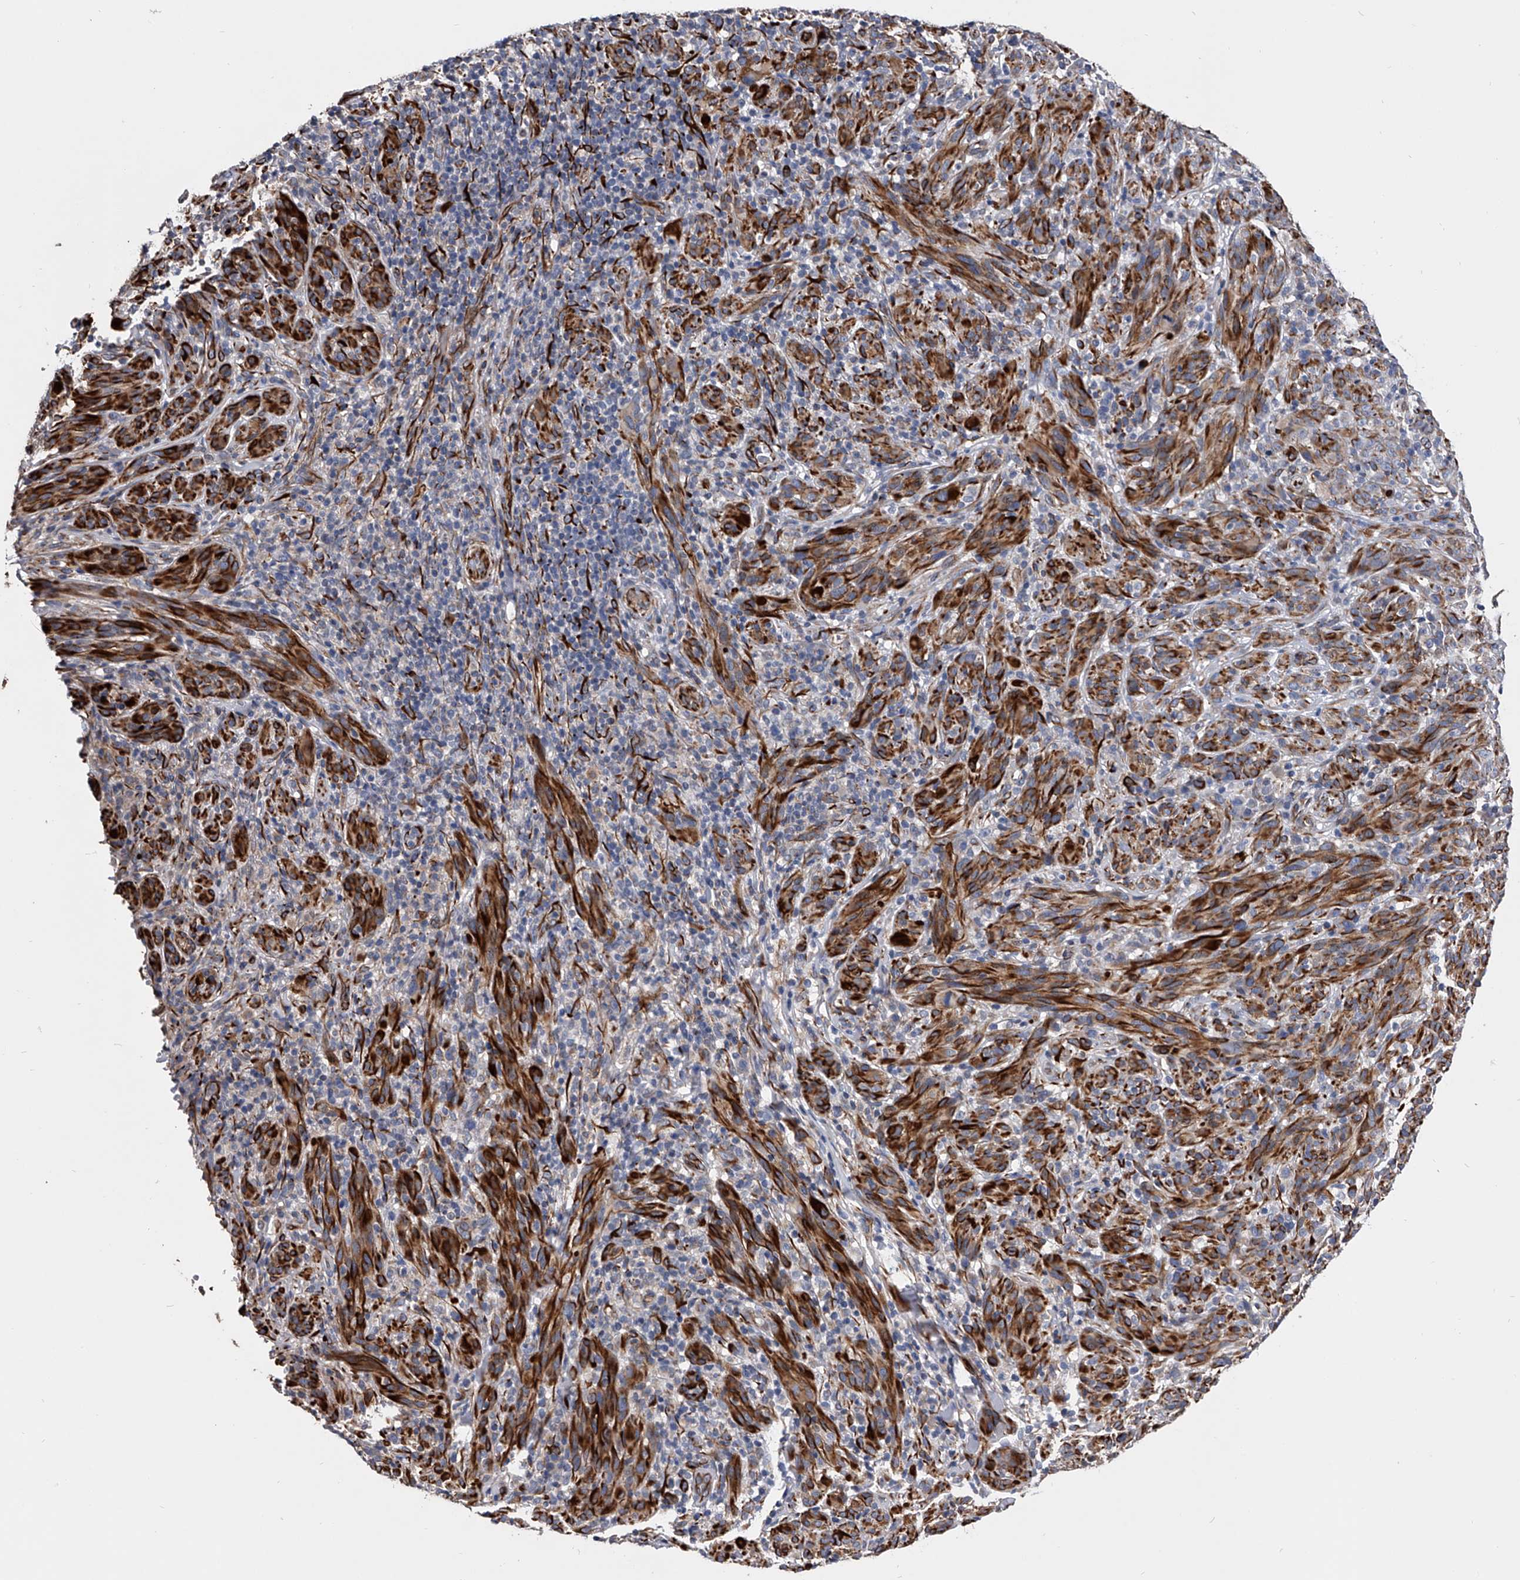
{"staining": {"intensity": "strong", "quantity": ">75%", "location": "cytoplasmic/membranous"}, "tissue": "melanoma", "cell_type": "Tumor cells", "image_type": "cancer", "snomed": [{"axis": "morphology", "description": "Malignant melanoma, NOS"}, {"axis": "topography", "description": "Skin of head"}], "caption": "Immunohistochemical staining of malignant melanoma reveals strong cytoplasmic/membranous protein positivity in approximately >75% of tumor cells.", "gene": "EFCAB7", "patient": {"sex": "male", "age": 96}}